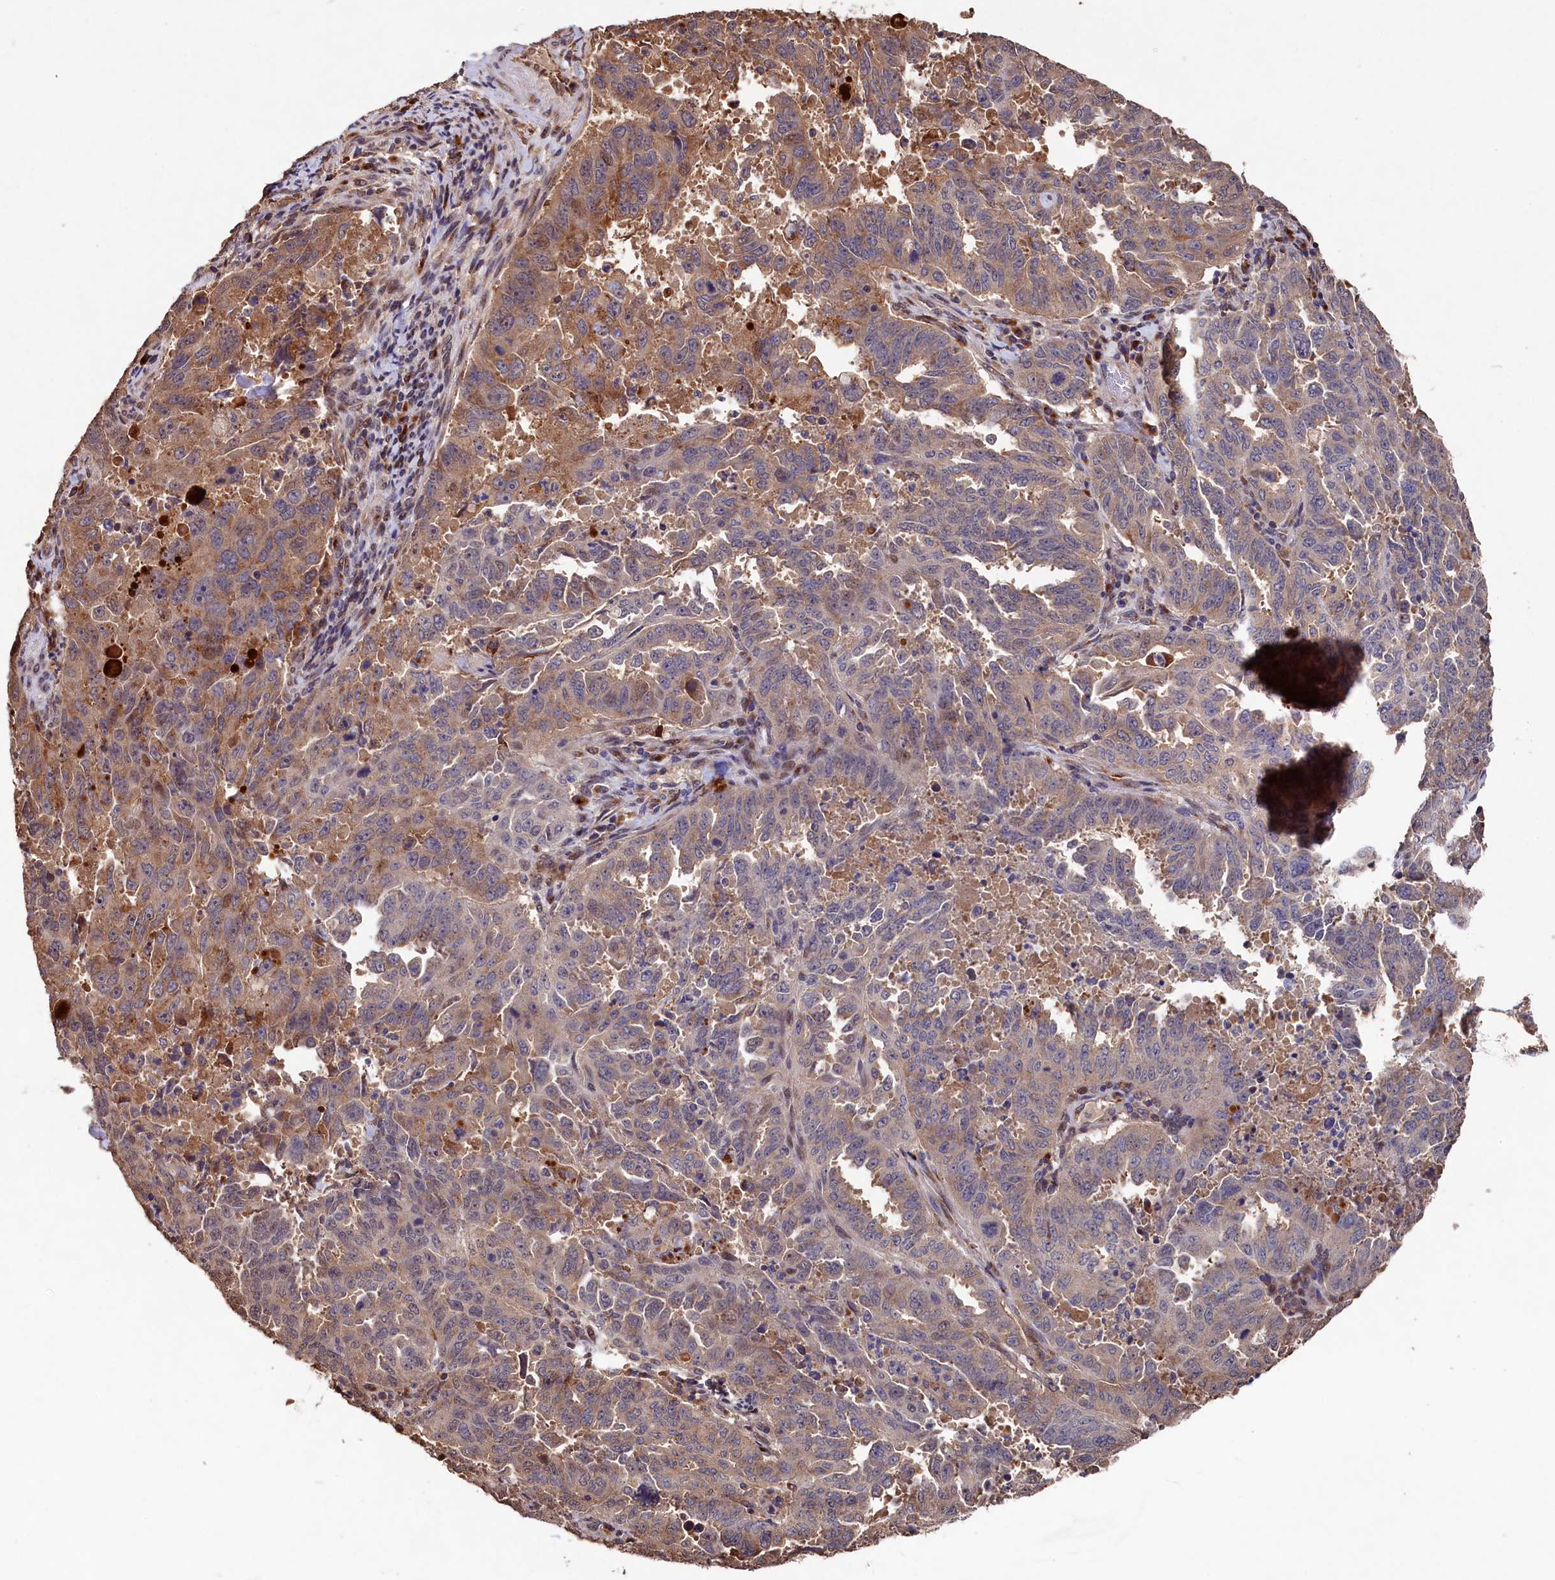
{"staining": {"intensity": "moderate", "quantity": ">75%", "location": "cytoplasmic/membranous"}, "tissue": "endometrial cancer", "cell_type": "Tumor cells", "image_type": "cancer", "snomed": [{"axis": "morphology", "description": "Adenocarcinoma, NOS"}, {"axis": "topography", "description": "Endometrium"}], "caption": "Endometrial cancer (adenocarcinoma) stained with a protein marker demonstrates moderate staining in tumor cells.", "gene": "NAA60", "patient": {"sex": "female", "age": 65}}